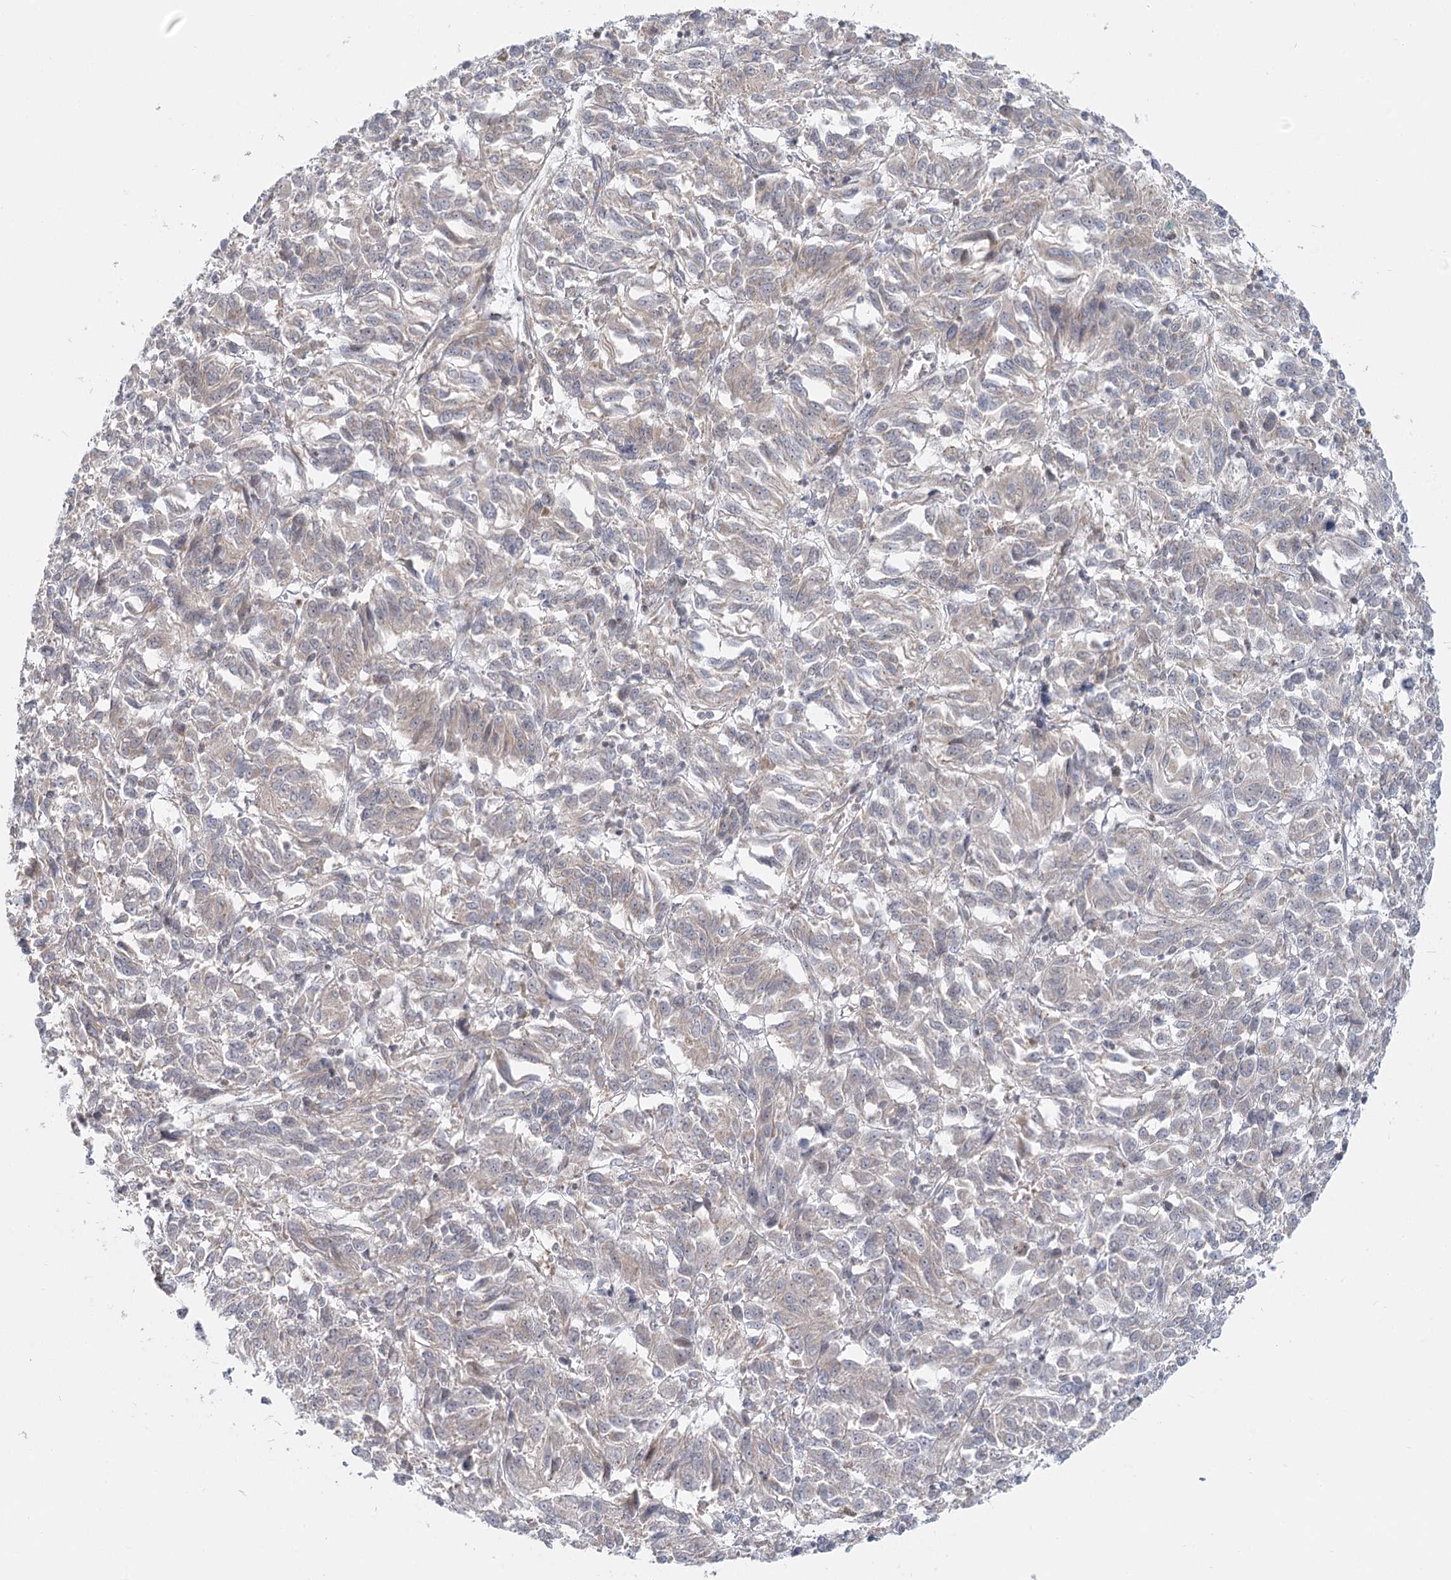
{"staining": {"intensity": "negative", "quantity": "none", "location": "none"}, "tissue": "melanoma", "cell_type": "Tumor cells", "image_type": "cancer", "snomed": [{"axis": "morphology", "description": "Malignant melanoma, Metastatic site"}, {"axis": "topography", "description": "Lung"}], "caption": "This image is of melanoma stained with IHC to label a protein in brown with the nuclei are counter-stained blue. There is no positivity in tumor cells.", "gene": "MTMR3", "patient": {"sex": "male", "age": 64}}